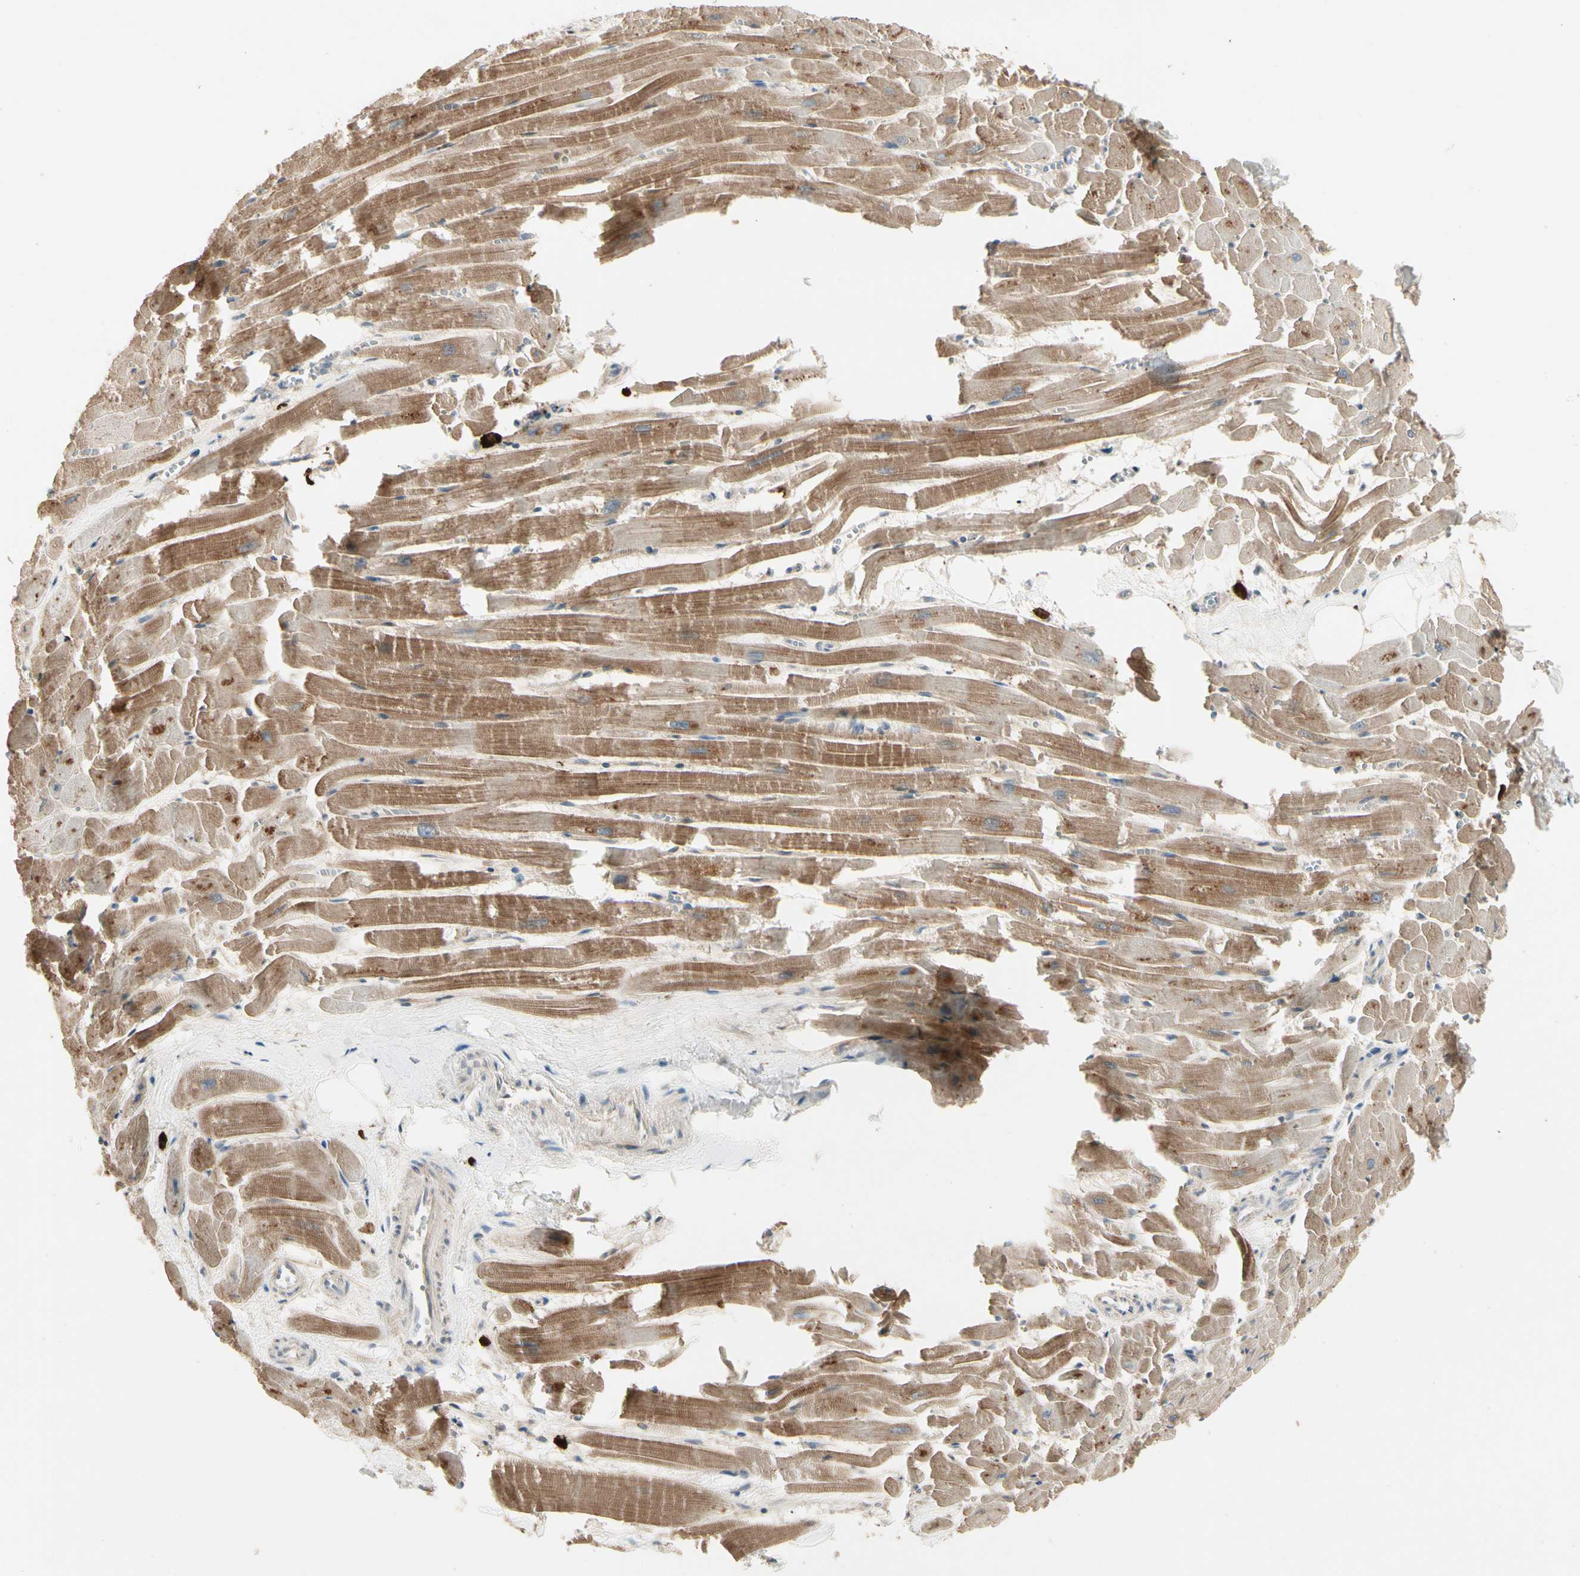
{"staining": {"intensity": "moderate", "quantity": ">75%", "location": "cytoplasmic/membranous"}, "tissue": "heart muscle", "cell_type": "Cardiomyocytes", "image_type": "normal", "snomed": [{"axis": "morphology", "description": "Normal tissue, NOS"}, {"axis": "topography", "description": "Heart"}], "caption": "The image reveals immunohistochemical staining of benign heart muscle. There is moderate cytoplasmic/membranous staining is appreciated in approximately >75% of cardiomyocytes.", "gene": "ATG4C", "patient": {"sex": "female", "age": 19}}